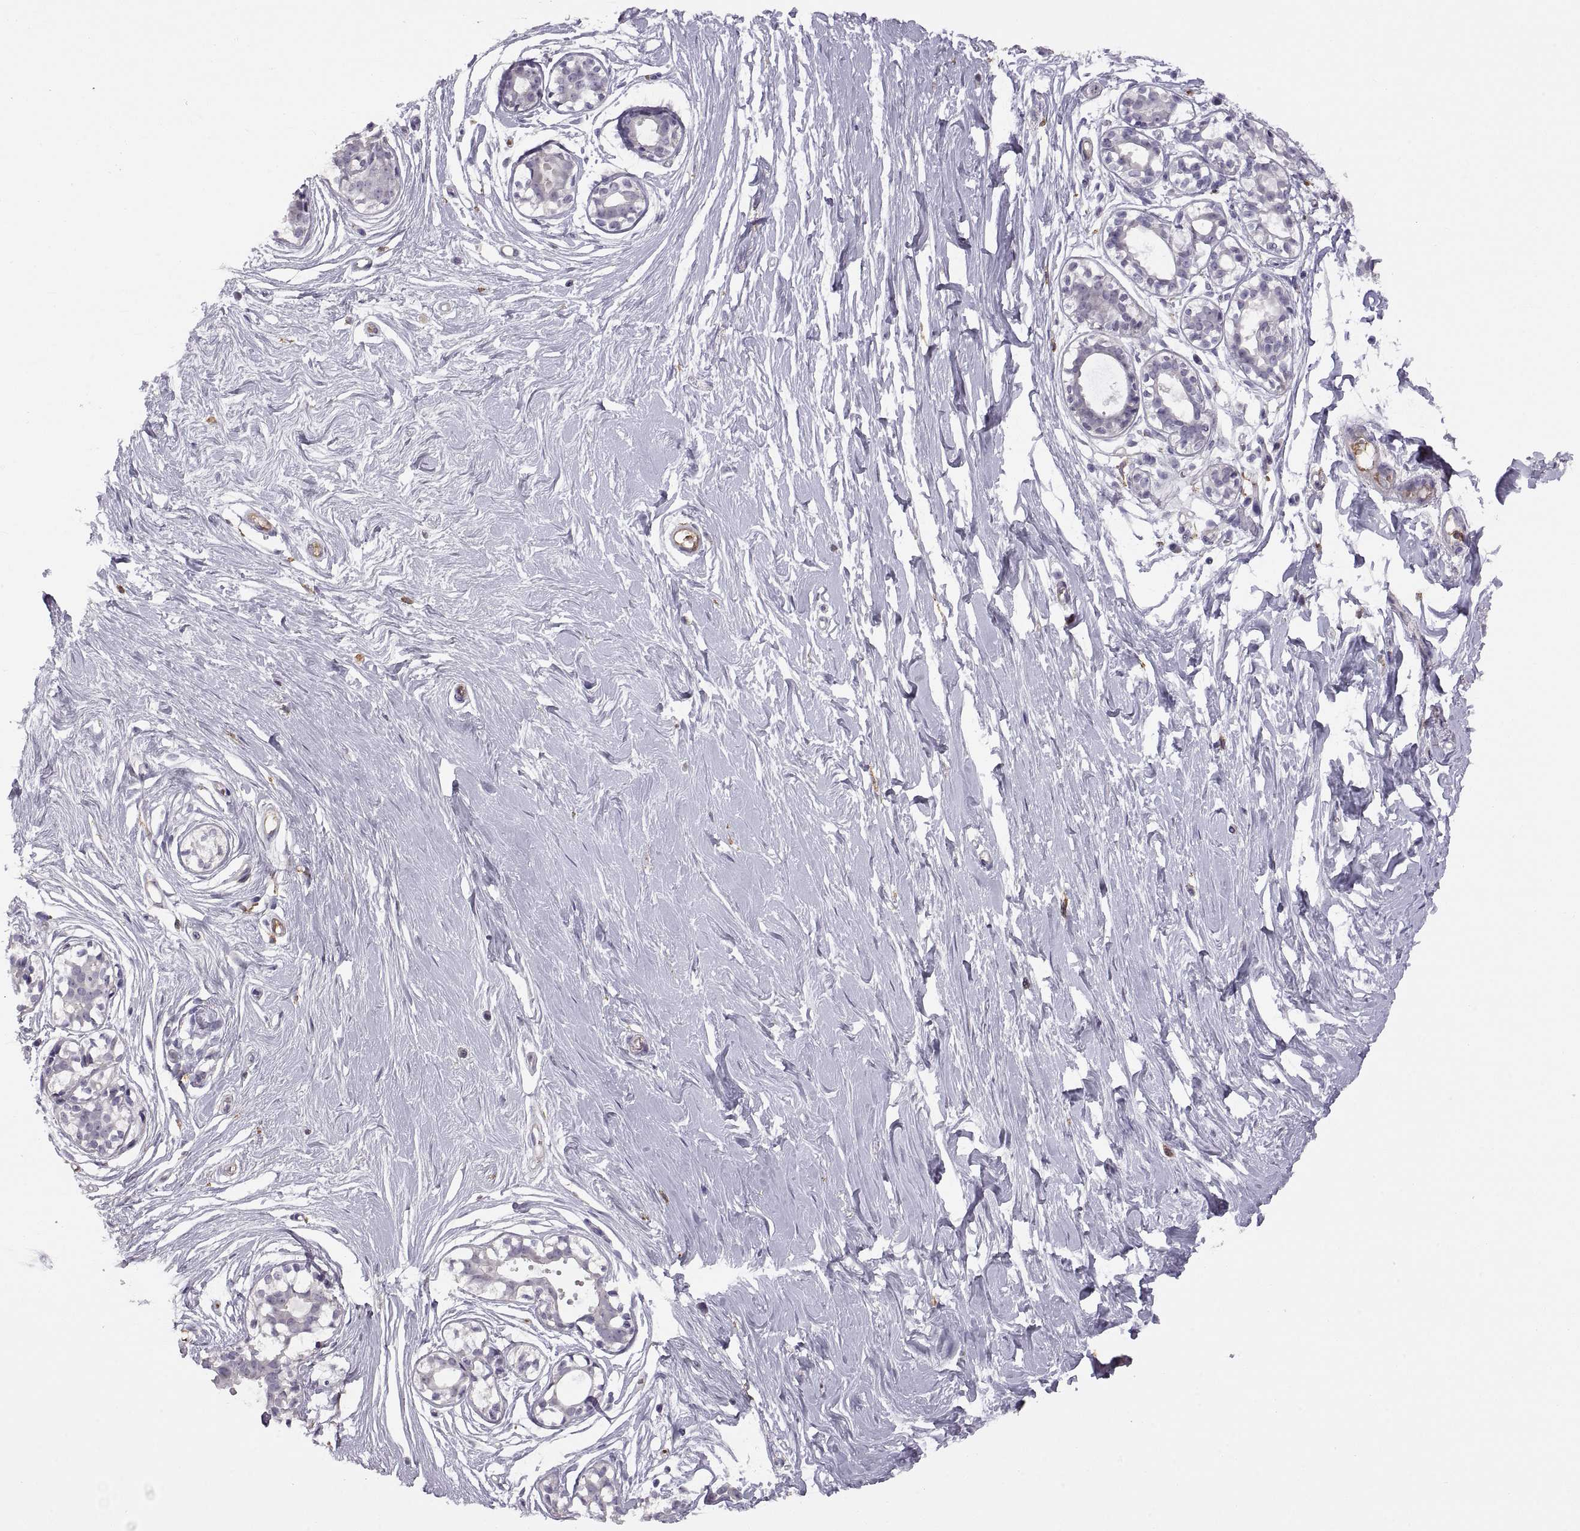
{"staining": {"intensity": "negative", "quantity": "none", "location": "none"}, "tissue": "breast", "cell_type": "Adipocytes", "image_type": "normal", "snomed": [{"axis": "morphology", "description": "Normal tissue, NOS"}, {"axis": "topography", "description": "Breast"}], "caption": "Adipocytes are negative for protein expression in benign human breast. (Immunohistochemistry (ihc), brightfield microscopy, high magnification).", "gene": "MEIOC", "patient": {"sex": "female", "age": 49}}